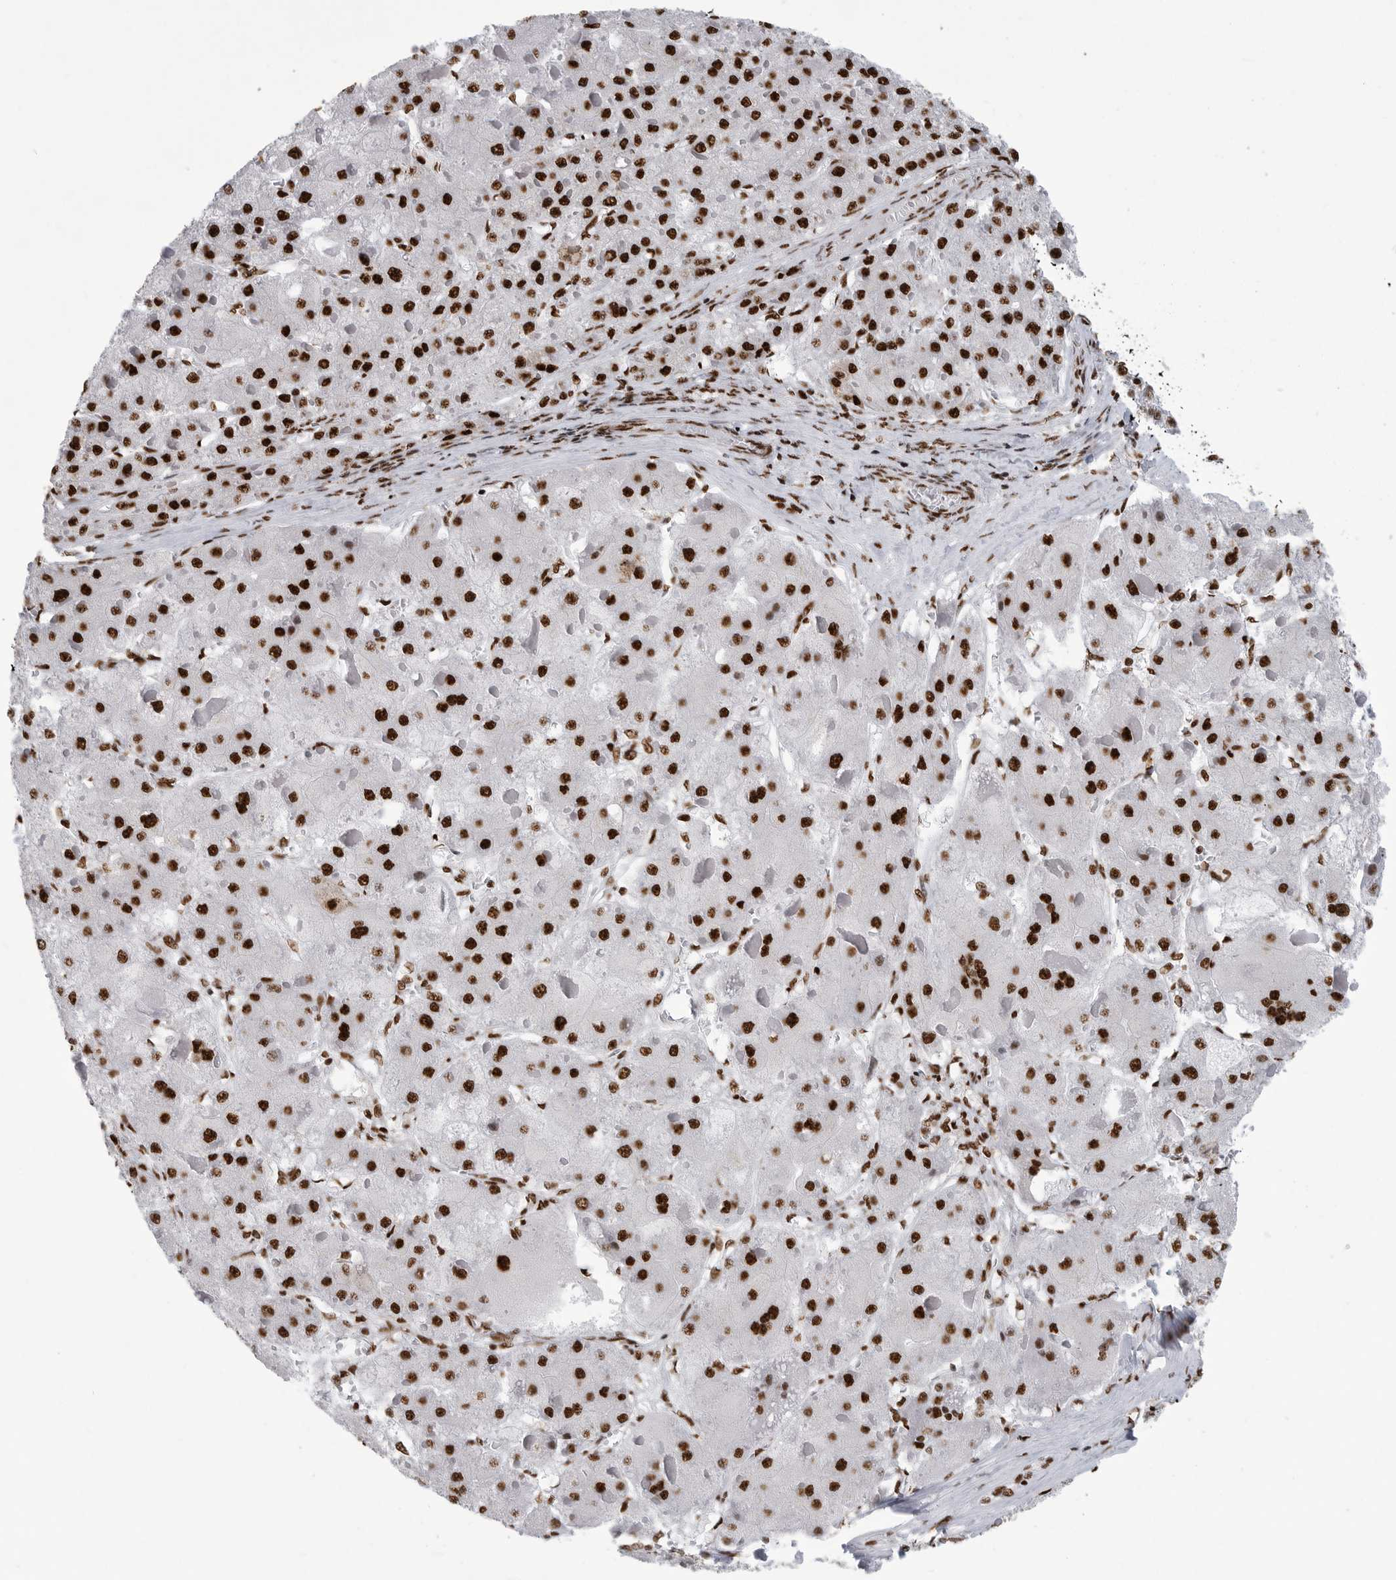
{"staining": {"intensity": "strong", "quantity": ">75%", "location": "nuclear"}, "tissue": "liver cancer", "cell_type": "Tumor cells", "image_type": "cancer", "snomed": [{"axis": "morphology", "description": "Carcinoma, Hepatocellular, NOS"}, {"axis": "topography", "description": "Liver"}], "caption": "Immunohistochemical staining of hepatocellular carcinoma (liver) exhibits high levels of strong nuclear positivity in about >75% of tumor cells.", "gene": "BCLAF1", "patient": {"sex": "female", "age": 73}}